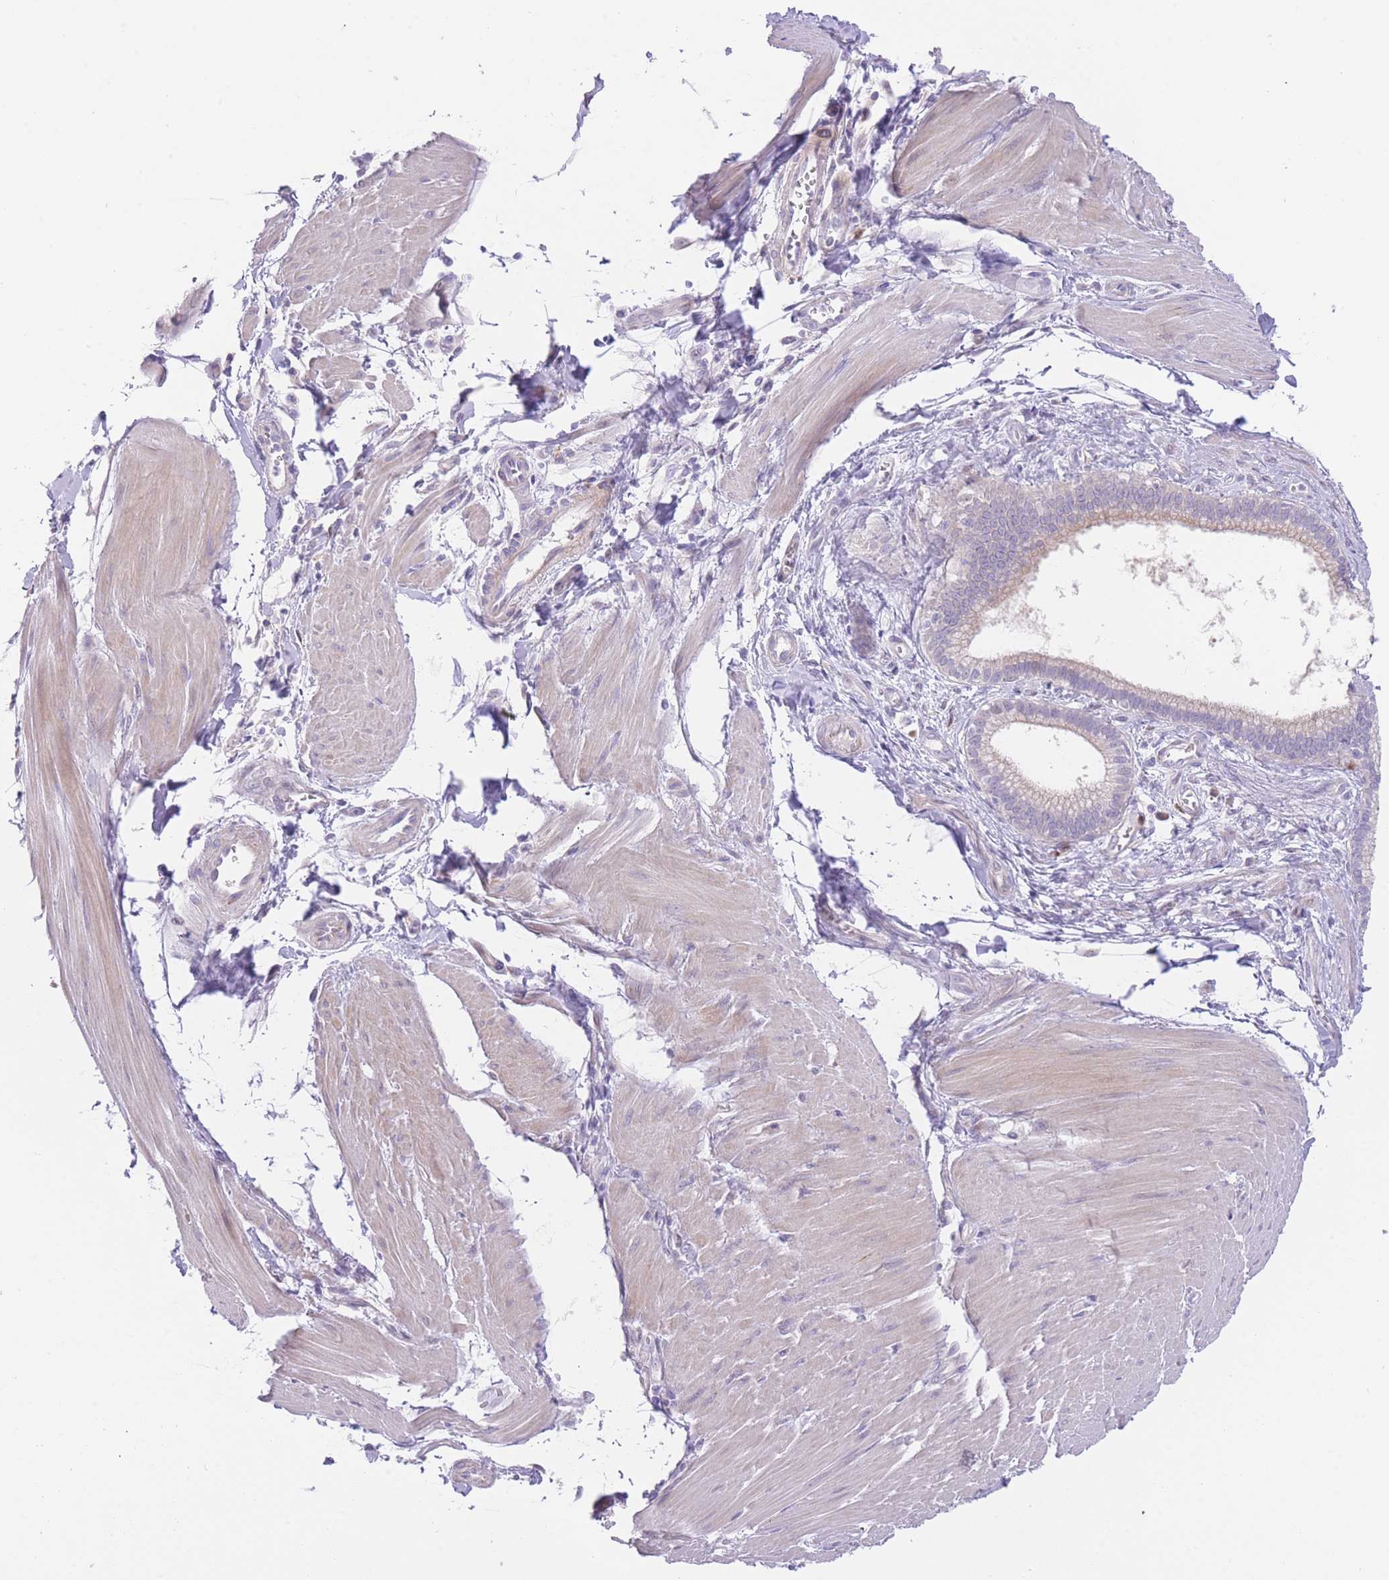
{"staining": {"intensity": "negative", "quantity": "none", "location": "none"}, "tissue": "pancreatic cancer", "cell_type": "Tumor cells", "image_type": "cancer", "snomed": [{"axis": "morphology", "description": "Adenocarcinoma, NOS"}, {"axis": "topography", "description": "Pancreas"}], "caption": "High magnification brightfield microscopy of adenocarcinoma (pancreatic) stained with DAB (brown) and counterstained with hematoxylin (blue): tumor cells show no significant positivity. (DAB (3,3'-diaminobenzidine) IHC with hematoxylin counter stain).", "gene": "IMPG1", "patient": {"sex": "male", "age": 78}}